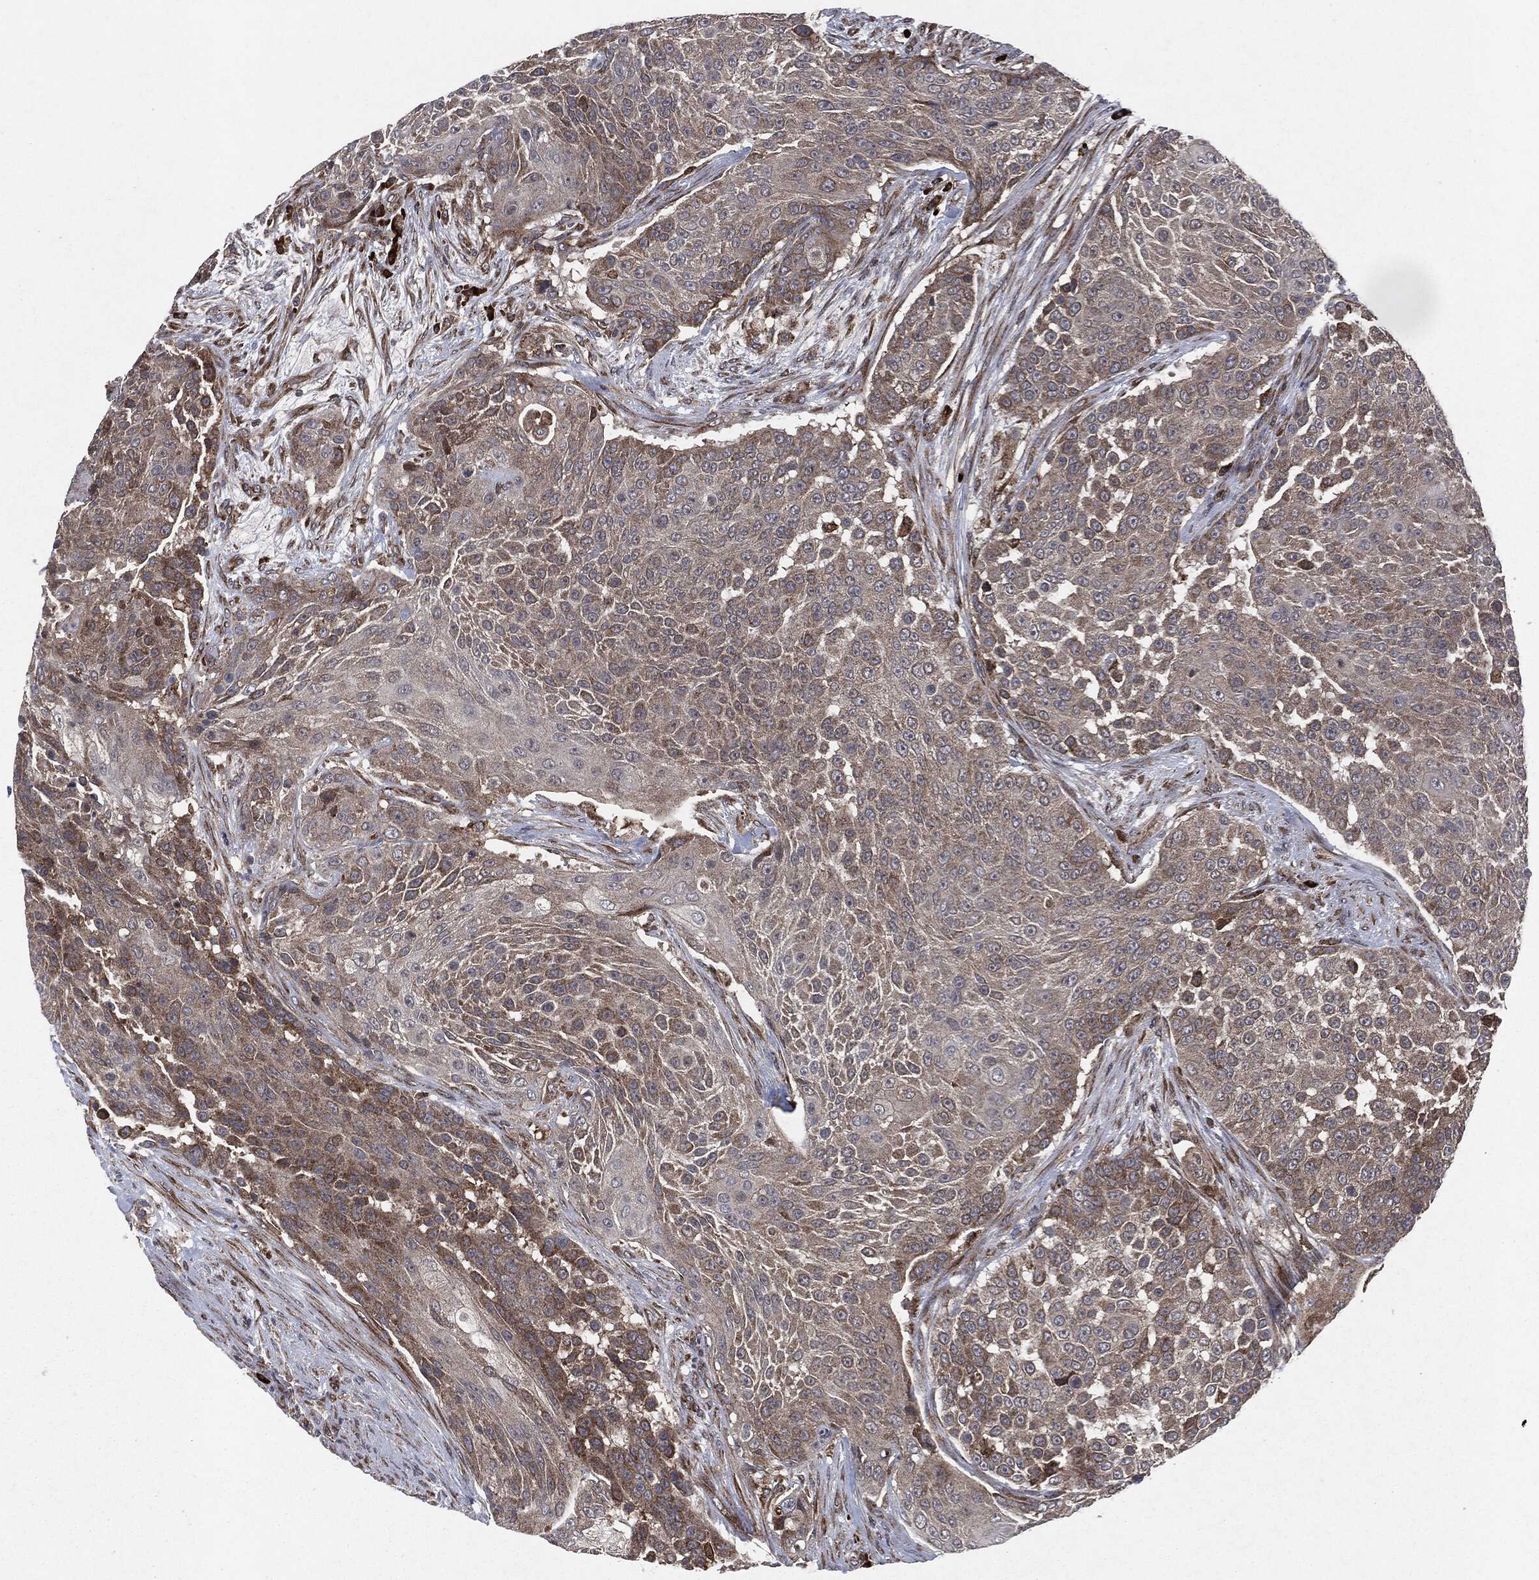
{"staining": {"intensity": "moderate", "quantity": "<25%", "location": "cytoplasmic/membranous"}, "tissue": "urothelial cancer", "cell_type": "Tumor cells", "image_type": "cancer", "snomed": [{"axis": "morphology", "description": "Urothelial carcinoma, High grade"}, {"axis": "topography", "description": "Urinary bladder"}], "caption": "Urothelial cancer stained with immunohistochemistry (IHC) shows moderate cytoplasmic/membranous staining in approximately <25% of tumor cells.", "gene": "RAF1", "patient": {"sex": "female", "age": 63}}